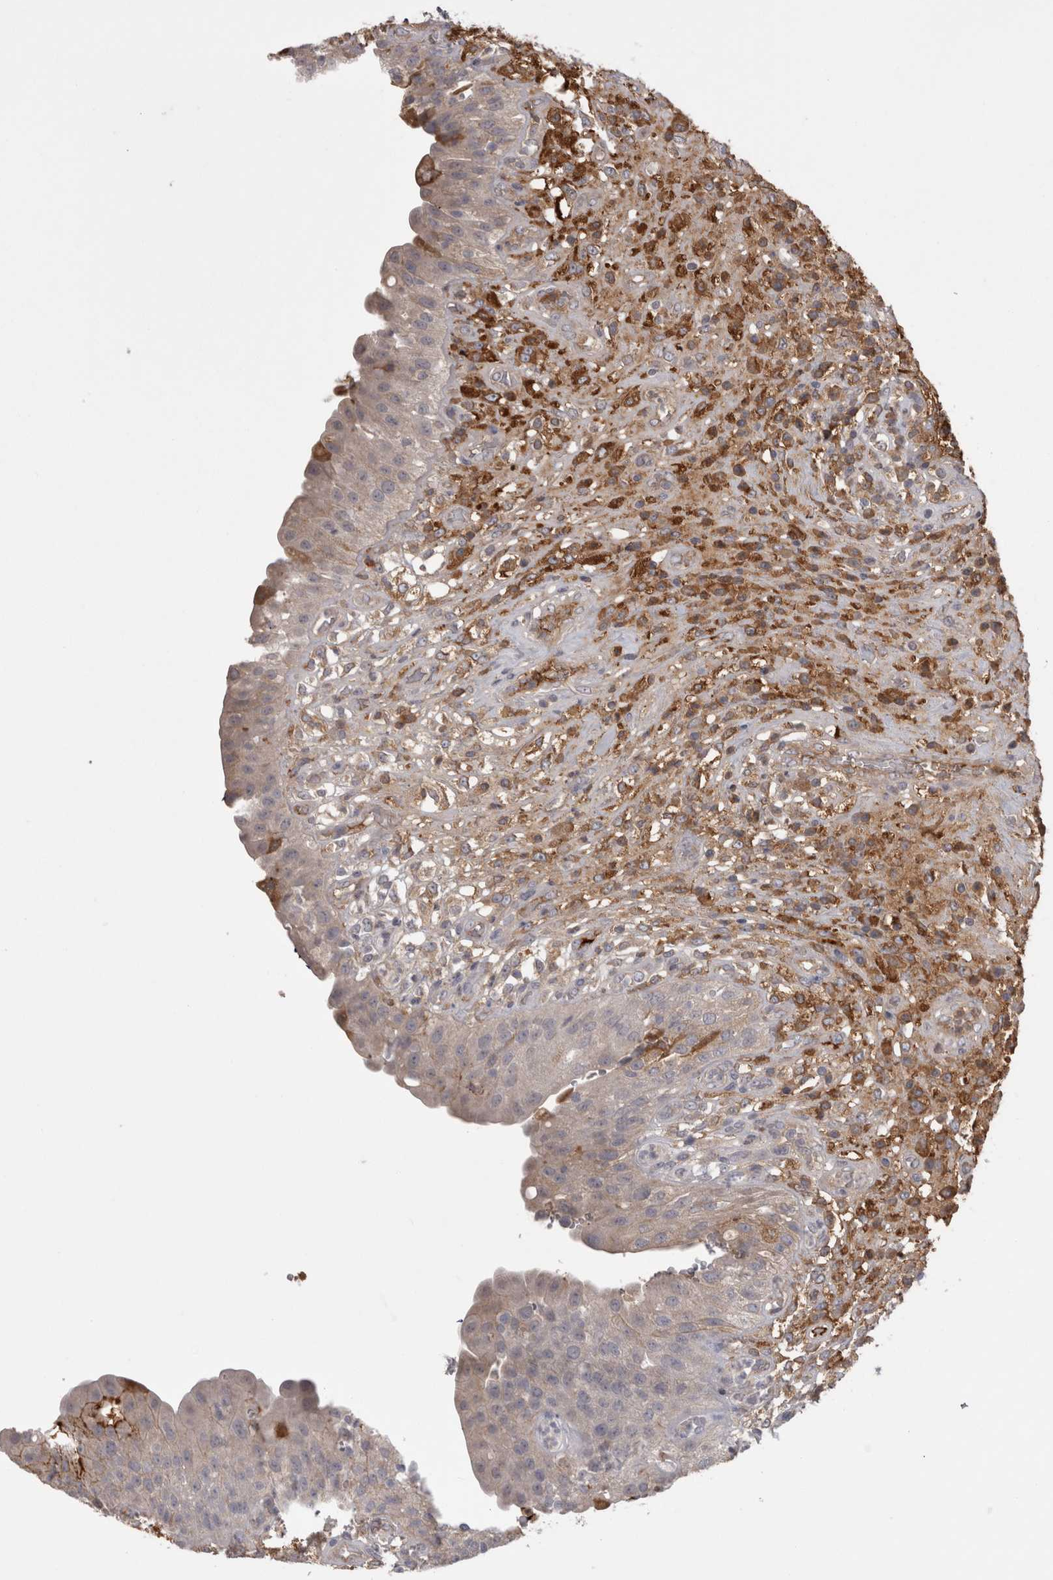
{"staining": {"intensity": "weak", "quantity": ">75%", "location": "cytoplasmic/membranous"}, "tissue": "urinary bladder", "cell_type": "Urothelial cells", "image_type": "normal", "snomed": [{"axis": "morphology", "description": "Normal tissue, NOS"}, {"axis": "topography", "description": "Urinary bladder"}], "caption": "Immunohistochemistry histopathology image of benign urinary bladder: urinary bladder stained using IHC demonstrates low levels of weak protein expression localized specifically in the cytoplasmic/membranous of urothelial cells, appearing as a cytoplasmic/membranous brown color.", "gene": "SAA4", "patient": {"sex": "female", "age": 62}}